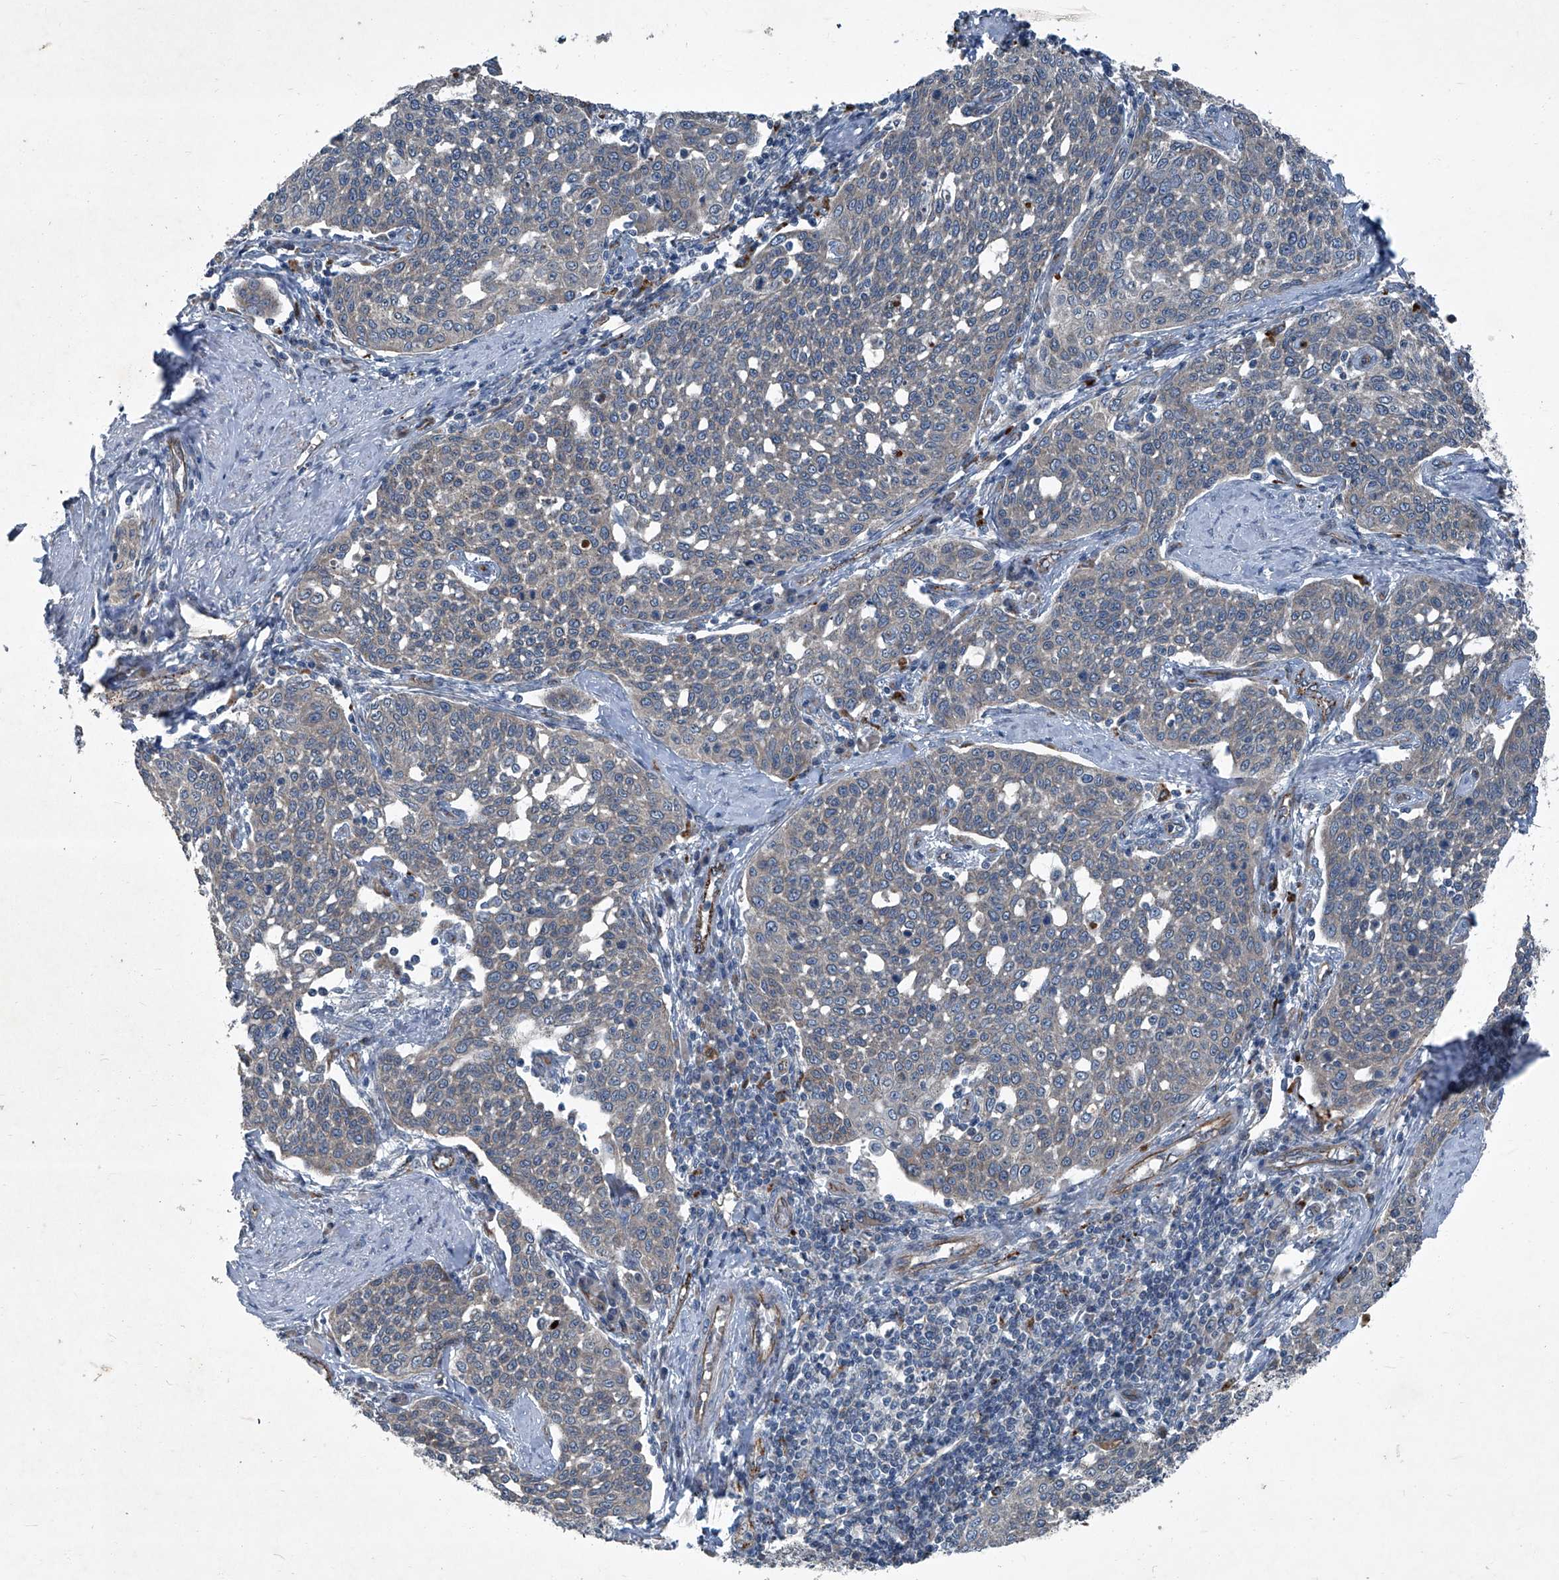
{"staining": {"intensity": "negative", "quantity": "none", "location": "none"}, "tissue": "cervical cancer", "cell_type": "Tumor cells", "image_type": "cancer", "snomed": [{"axis": "morphology", "description": "Squamous cell carcinoma, NOS"}, {"axis": "topography", "description": "Cervix"}], "caption": "Immunohistochemistry photomicrograph of cervical cancer (squamous cell carcinoma) stained for a protein (brown), which shows no positivity in tumor cells. The staining was performed using DAB to visualize the protein expression in brown, while the nuclei were stained in blue with hematoxylin (Magnification: 20x).", "gene": "SENP2", "patient": {"sex": "female", "age": 34}}